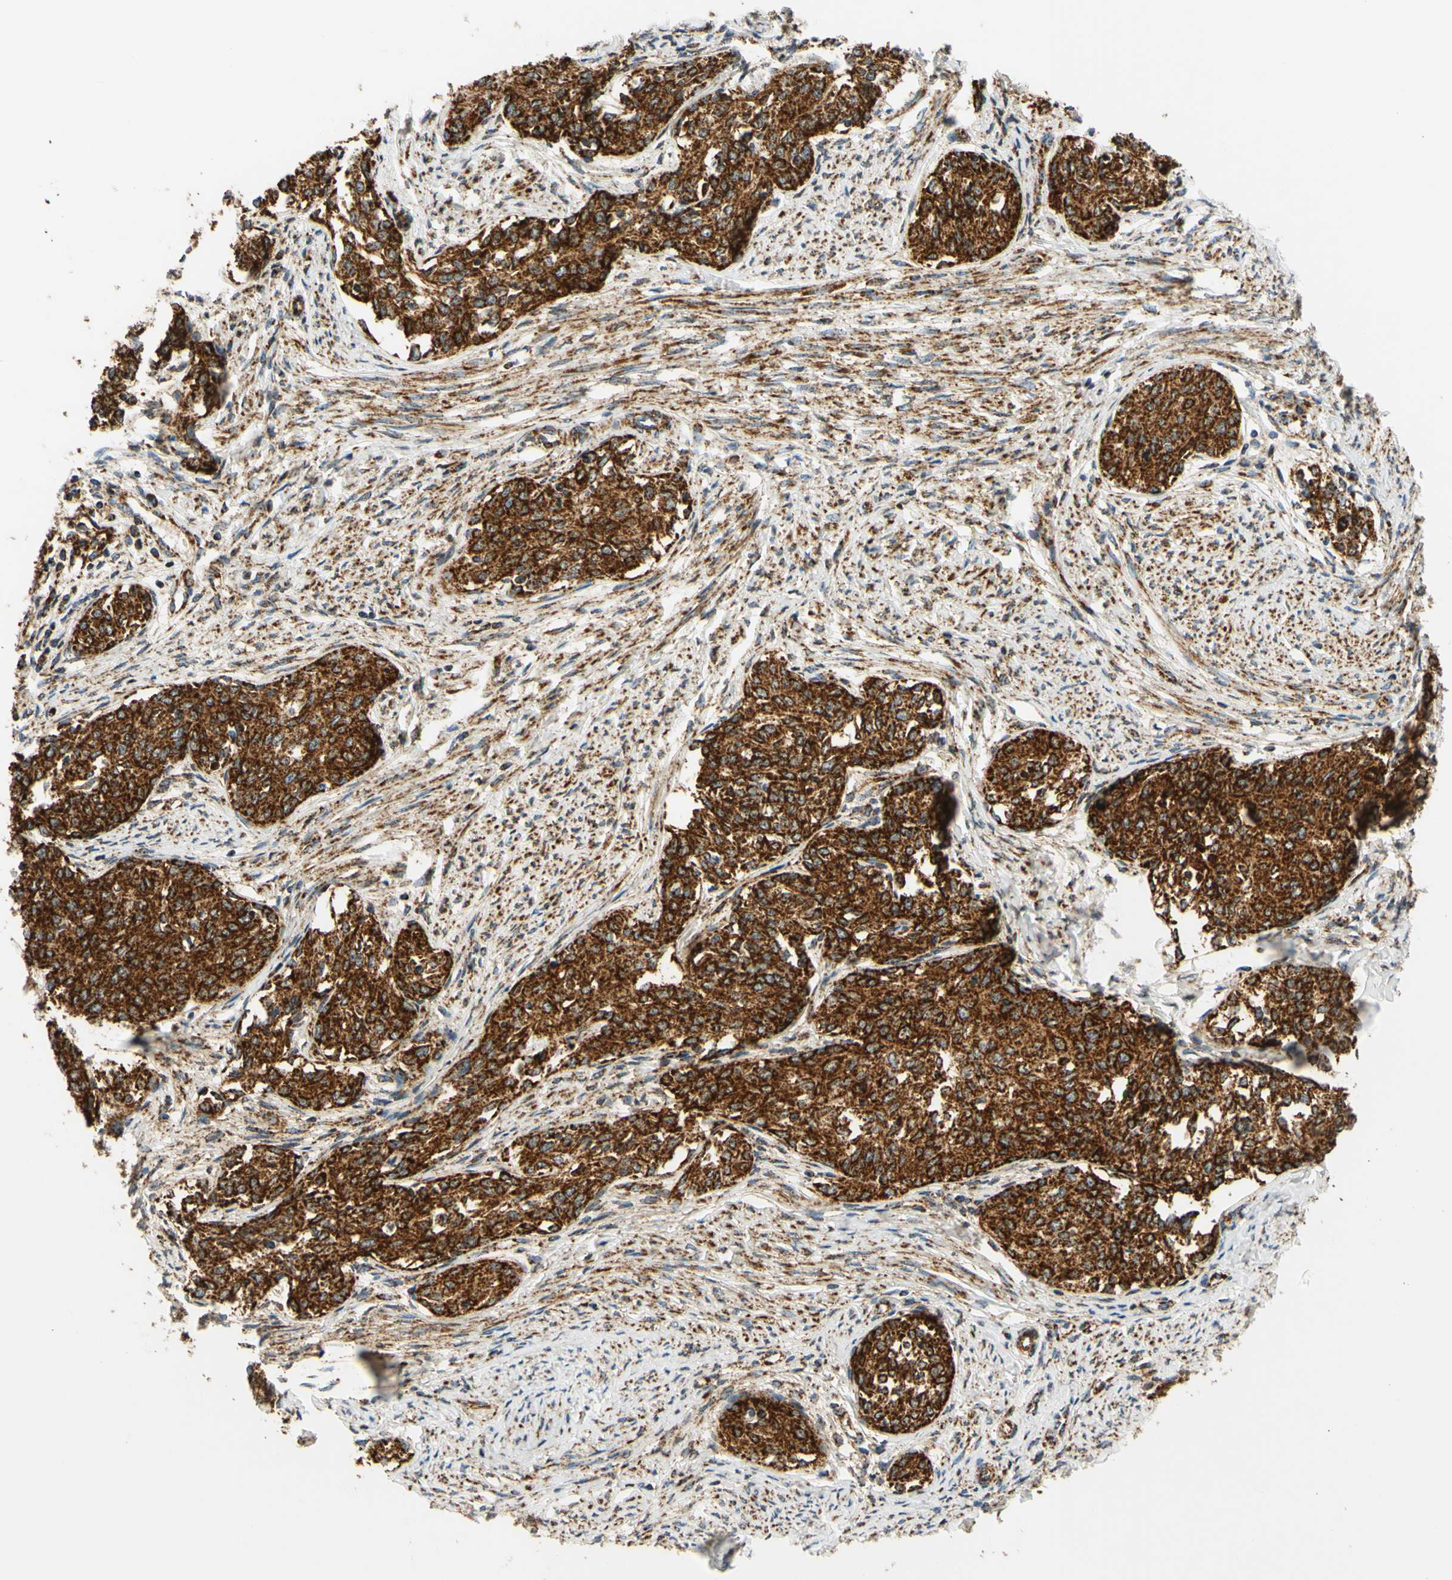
{"staining": {"intensity": "strong", "quantity": ">75%", "location": "cytoplasmic/membranous"}, "tissue": "cervical cancer", "cell_type": "Tumor cells", "image_type": "cancer", "snomed": [{"axis": "morphology", "description": "Squamous cell carcinoma, NOS"}, {"axis": "morphology", "description": "Adenocarcinoma, NOS"}, {"axis": "topography", "description": "Cervix"}], "caption": "DAB (3,3'-diaminobenzidine) immunohistochemical staining of cervical cancer exhibits strong cytoplasmic/membranous protein positivity in about >75% of tumor cells. The staining was performed using DAB, with brown indicating positive protein expression. Nuclei are stained blue with hematoxylin.", "gene": "MAVS", "patient": {"sex": "female", "age": 52}}